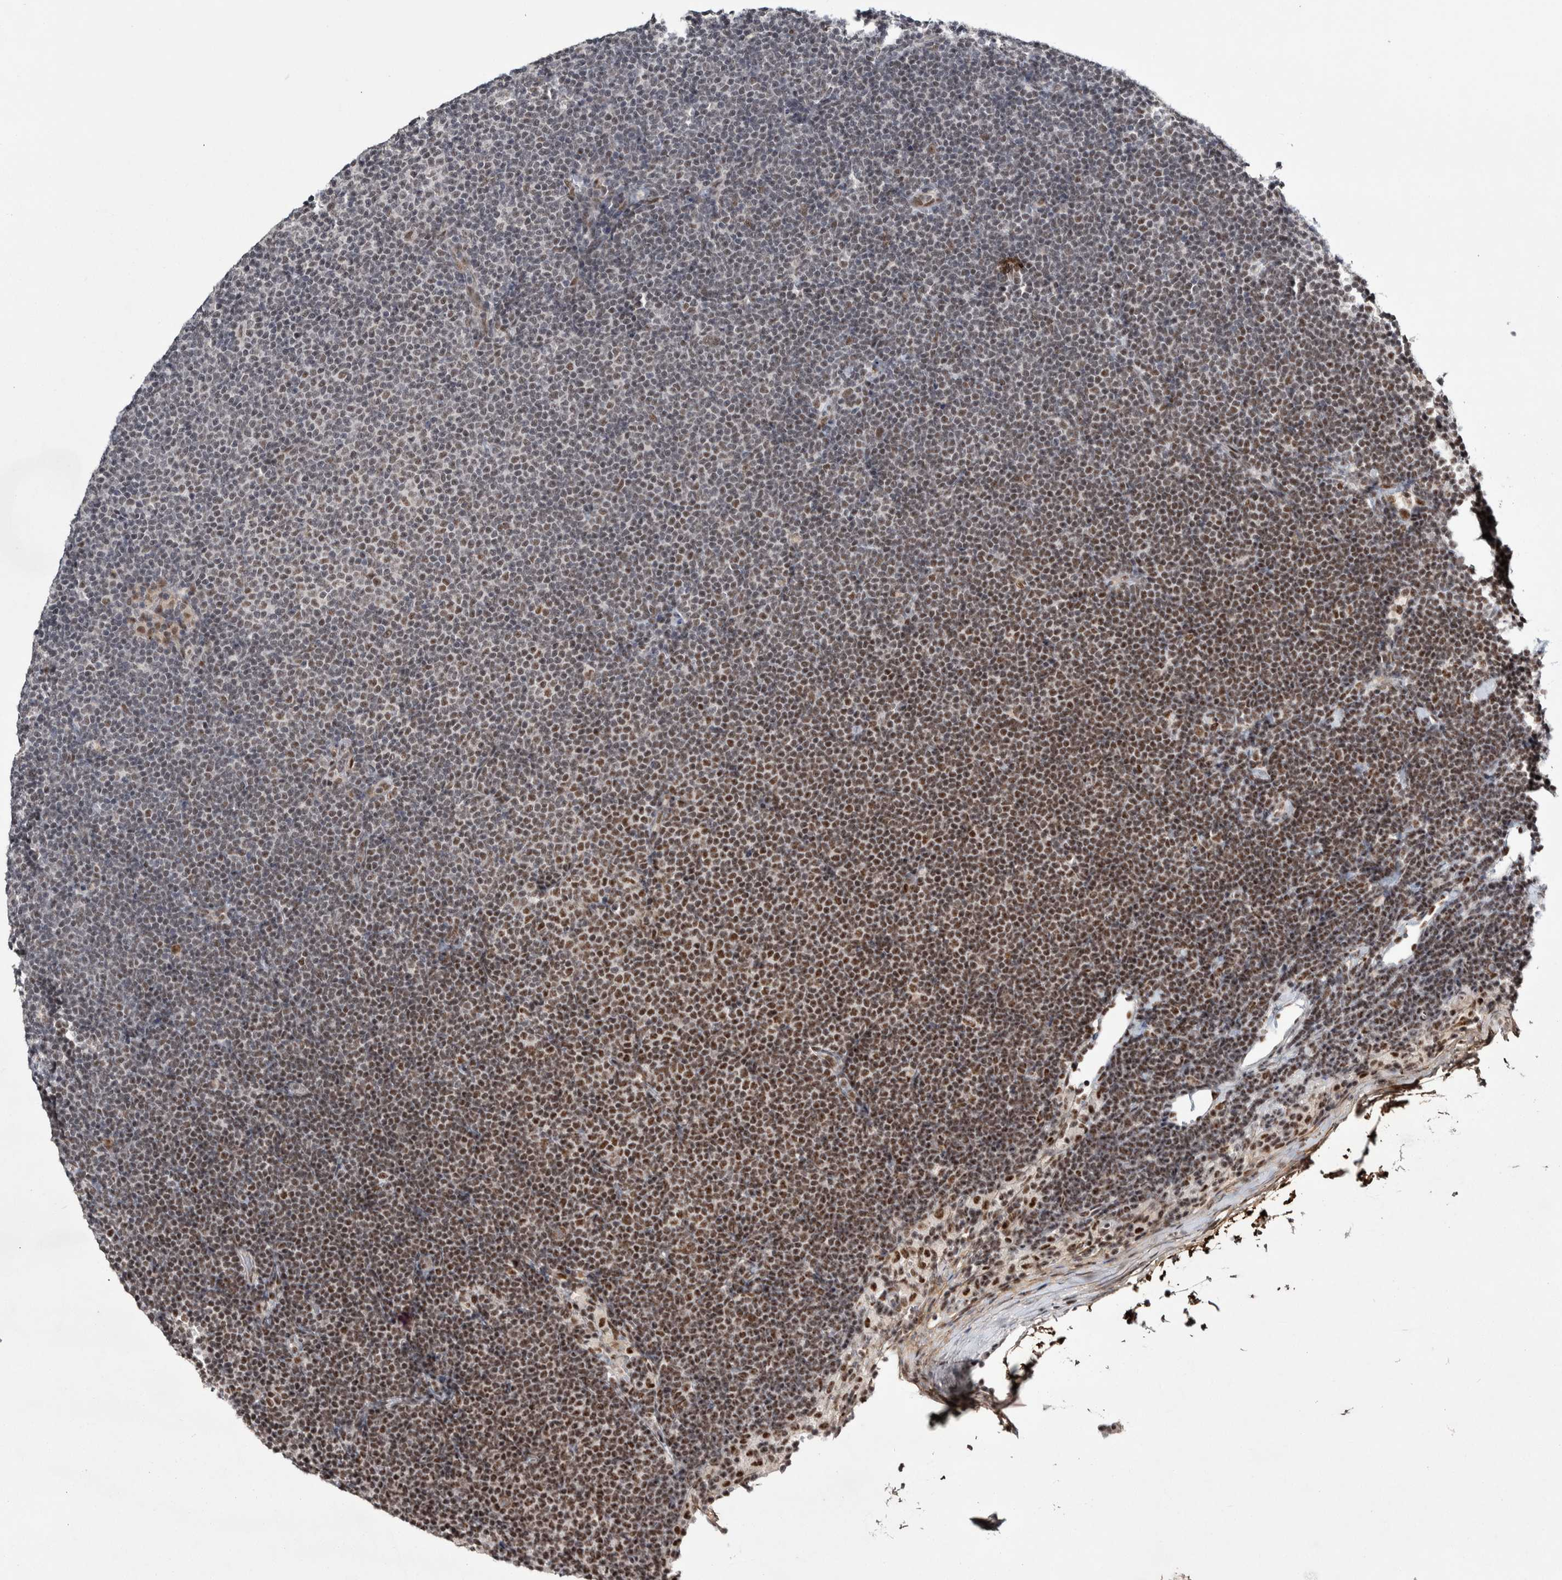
{"staining": {"intensity": "moderate", "quantity": "25%-75%", "location": "nuclear"}, "tissue": "lymphoma", "cell_type": "Tumor cells", "image_type": "cancer", "snomed": [{"axis": "morphology", "description": "Malignant lymphoma, non-Hodgkin's type, Low grade"}, {"axis": "topography", "description": "Lymph node"}], "caption": "The image reveals a brown stain indicating the presence of a protein in the nuclear of tumor cells in lymphoma. The staining was performed using DAB to visualize the protein expression in brown, while the nuclei were stained in blue with hematoxylin (Magnification: 20x).", "gene": "ASPN", "patient": {"sex": "female", "age": 53}}